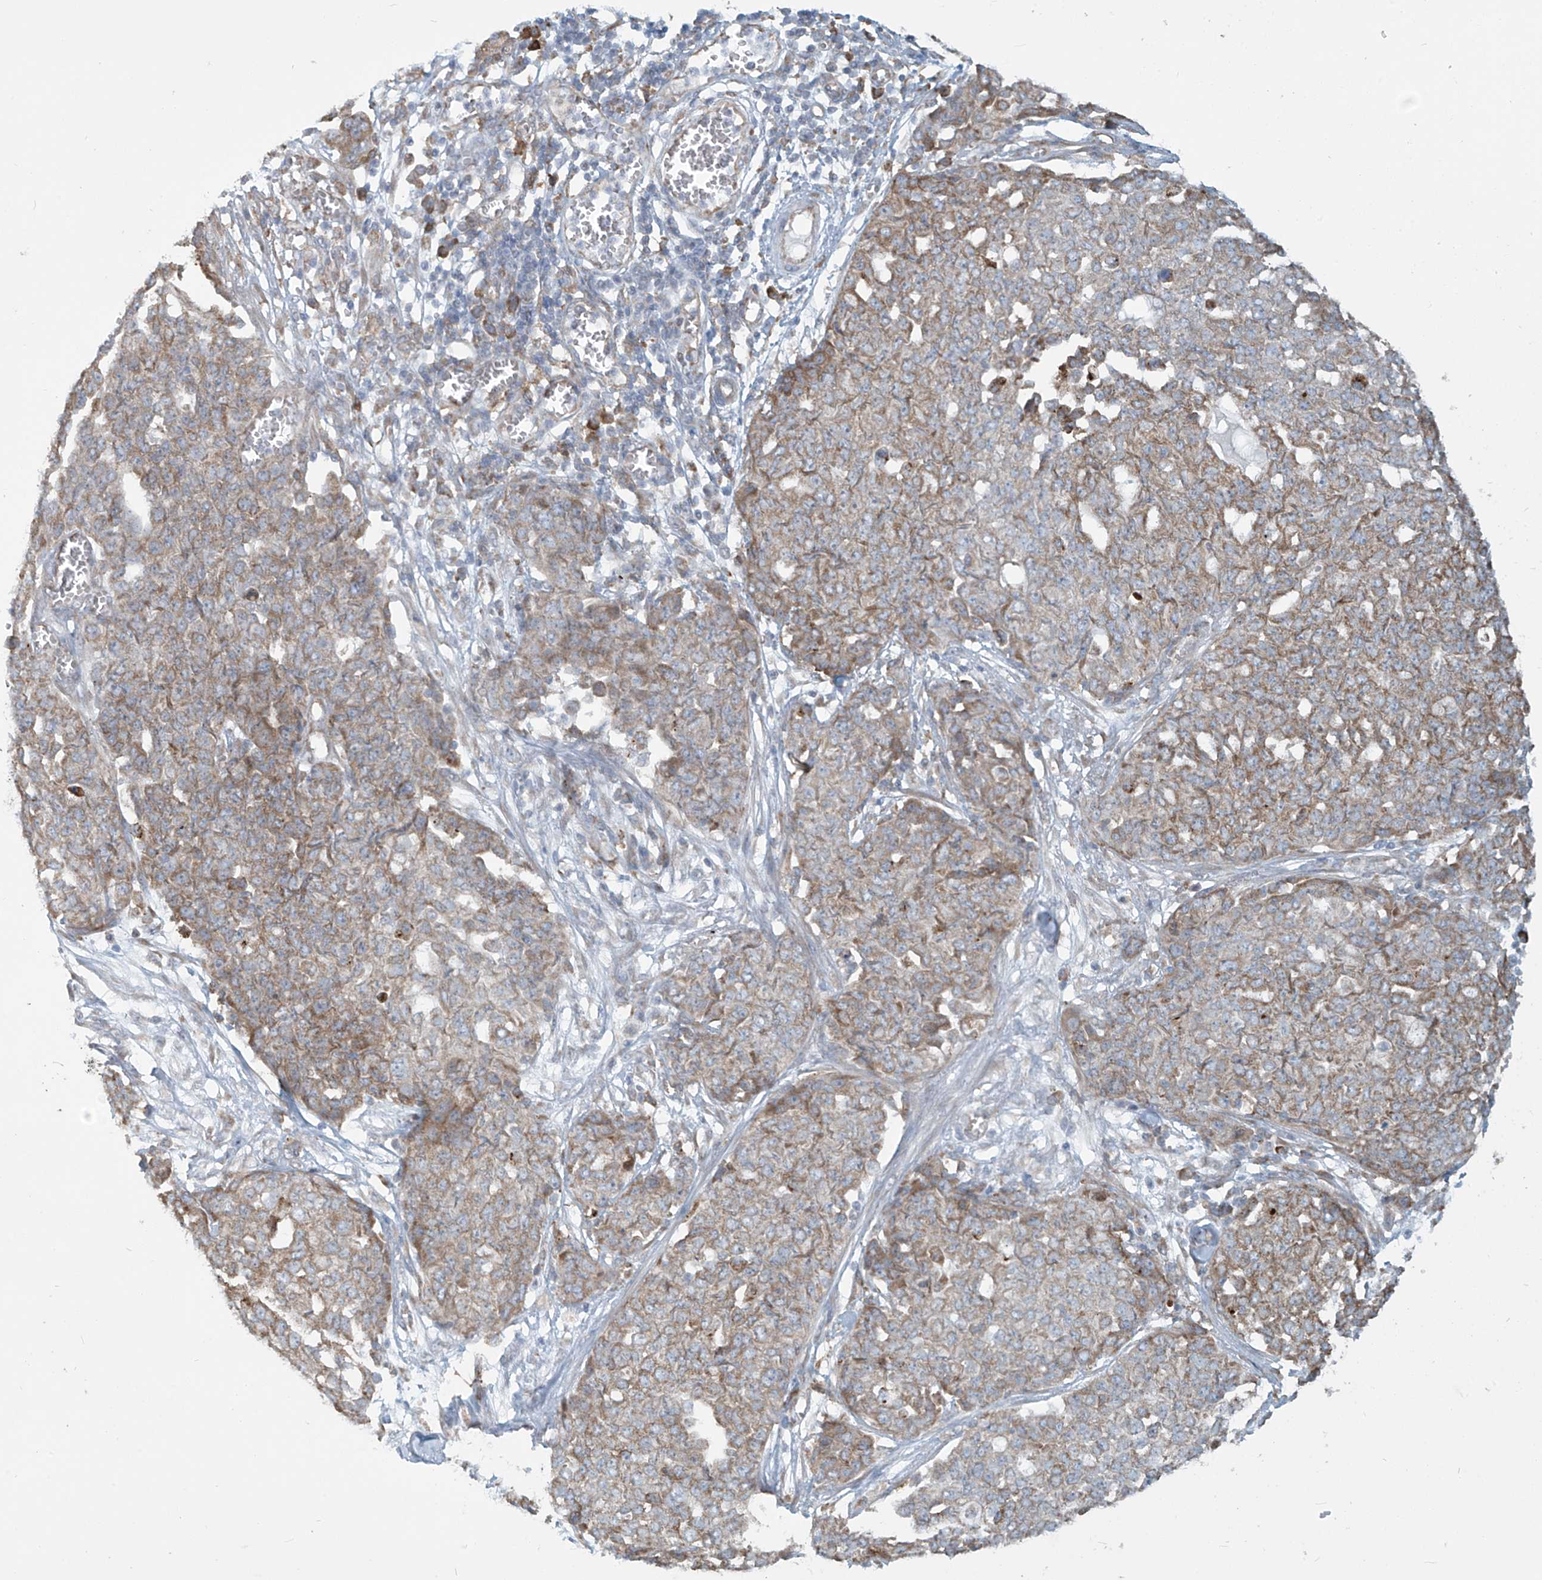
{"staining": {"intensity": "weak", "quantity": ">75%", "location": "cytoplasmic/membranous"}, "tissue": "ovarian cancer", "cell_type": "Tumor cells", "image_type": "cancer", "snomed": [{"axis": "morphology", "description": "Cystadenocarcinoma, serous, NOS"}, {"axis": "topography", "description": "Soft tissue"}, {"axis": "topography", "description": "Ovary"}], "caption": "A low amount of weak cytoplasmic/membranous positivity is identified in about >75% of tumor cells in ovarian cancer tissue.", "gene": "KATNIP", "patient": {"sex": "female", "age": 57}}